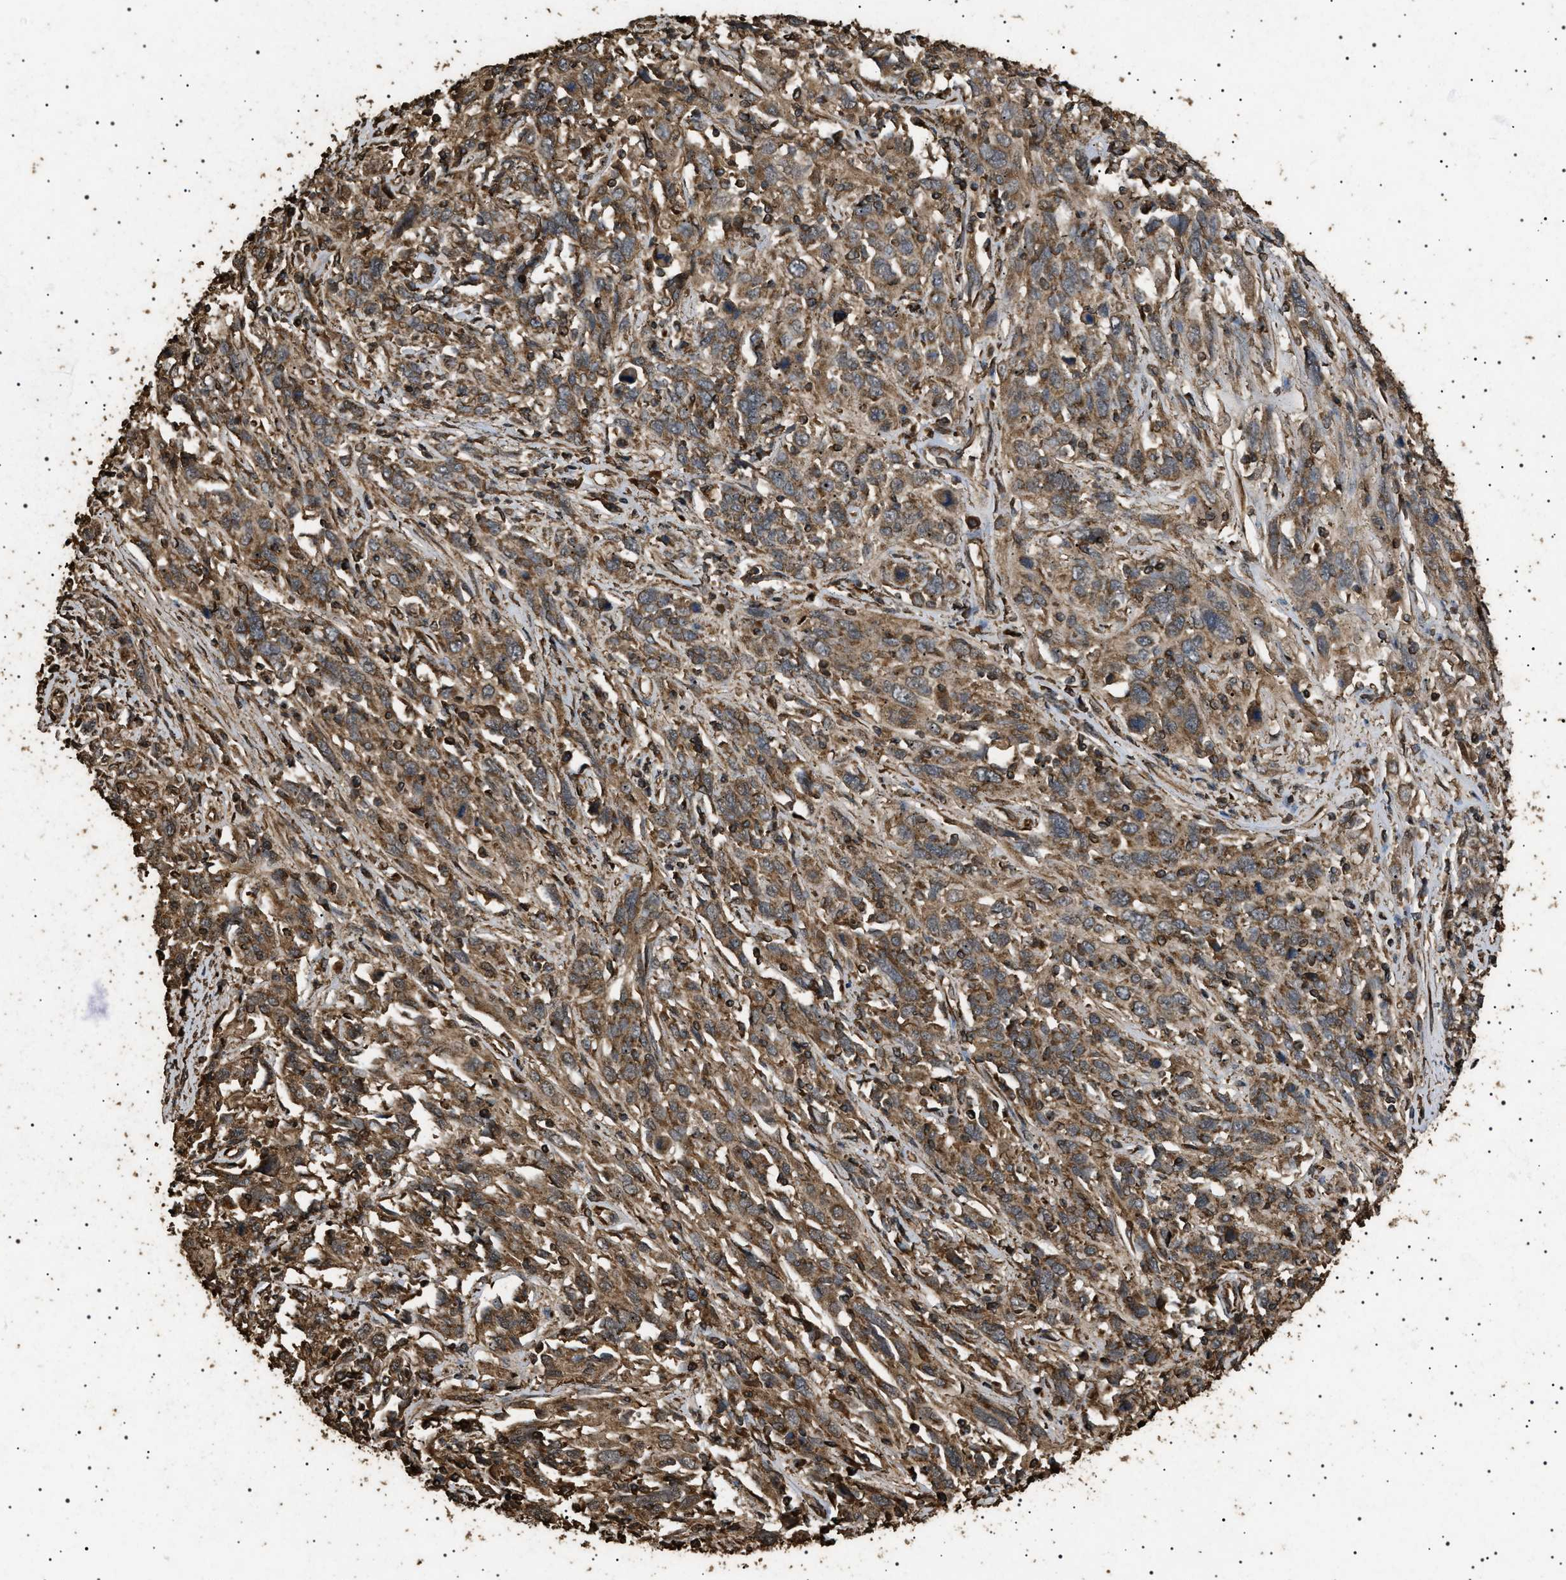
{"staining": {"intensity": "moderate", "quantity": ">75%", "location": "cytoplasmic/membranous"}, "tissue": "cervical cancer", "cell_type": "Tumor cells", "image_type": "cancer", "snomed": [{"axis": "morphology", "description": "Squamous cell carcinoma, NOS"}, {"axis": "topography", "description": "Cervix"}], "caption": "About >75% of tumor cells in cervical cancer (squamous cell carcinoma) show moderate cytoplasmic/membranous protein positivity as visualized by brown immunohistochemical staining.", "gene": "CYRIA", "patient": {"sex": "female", "age": 46}}